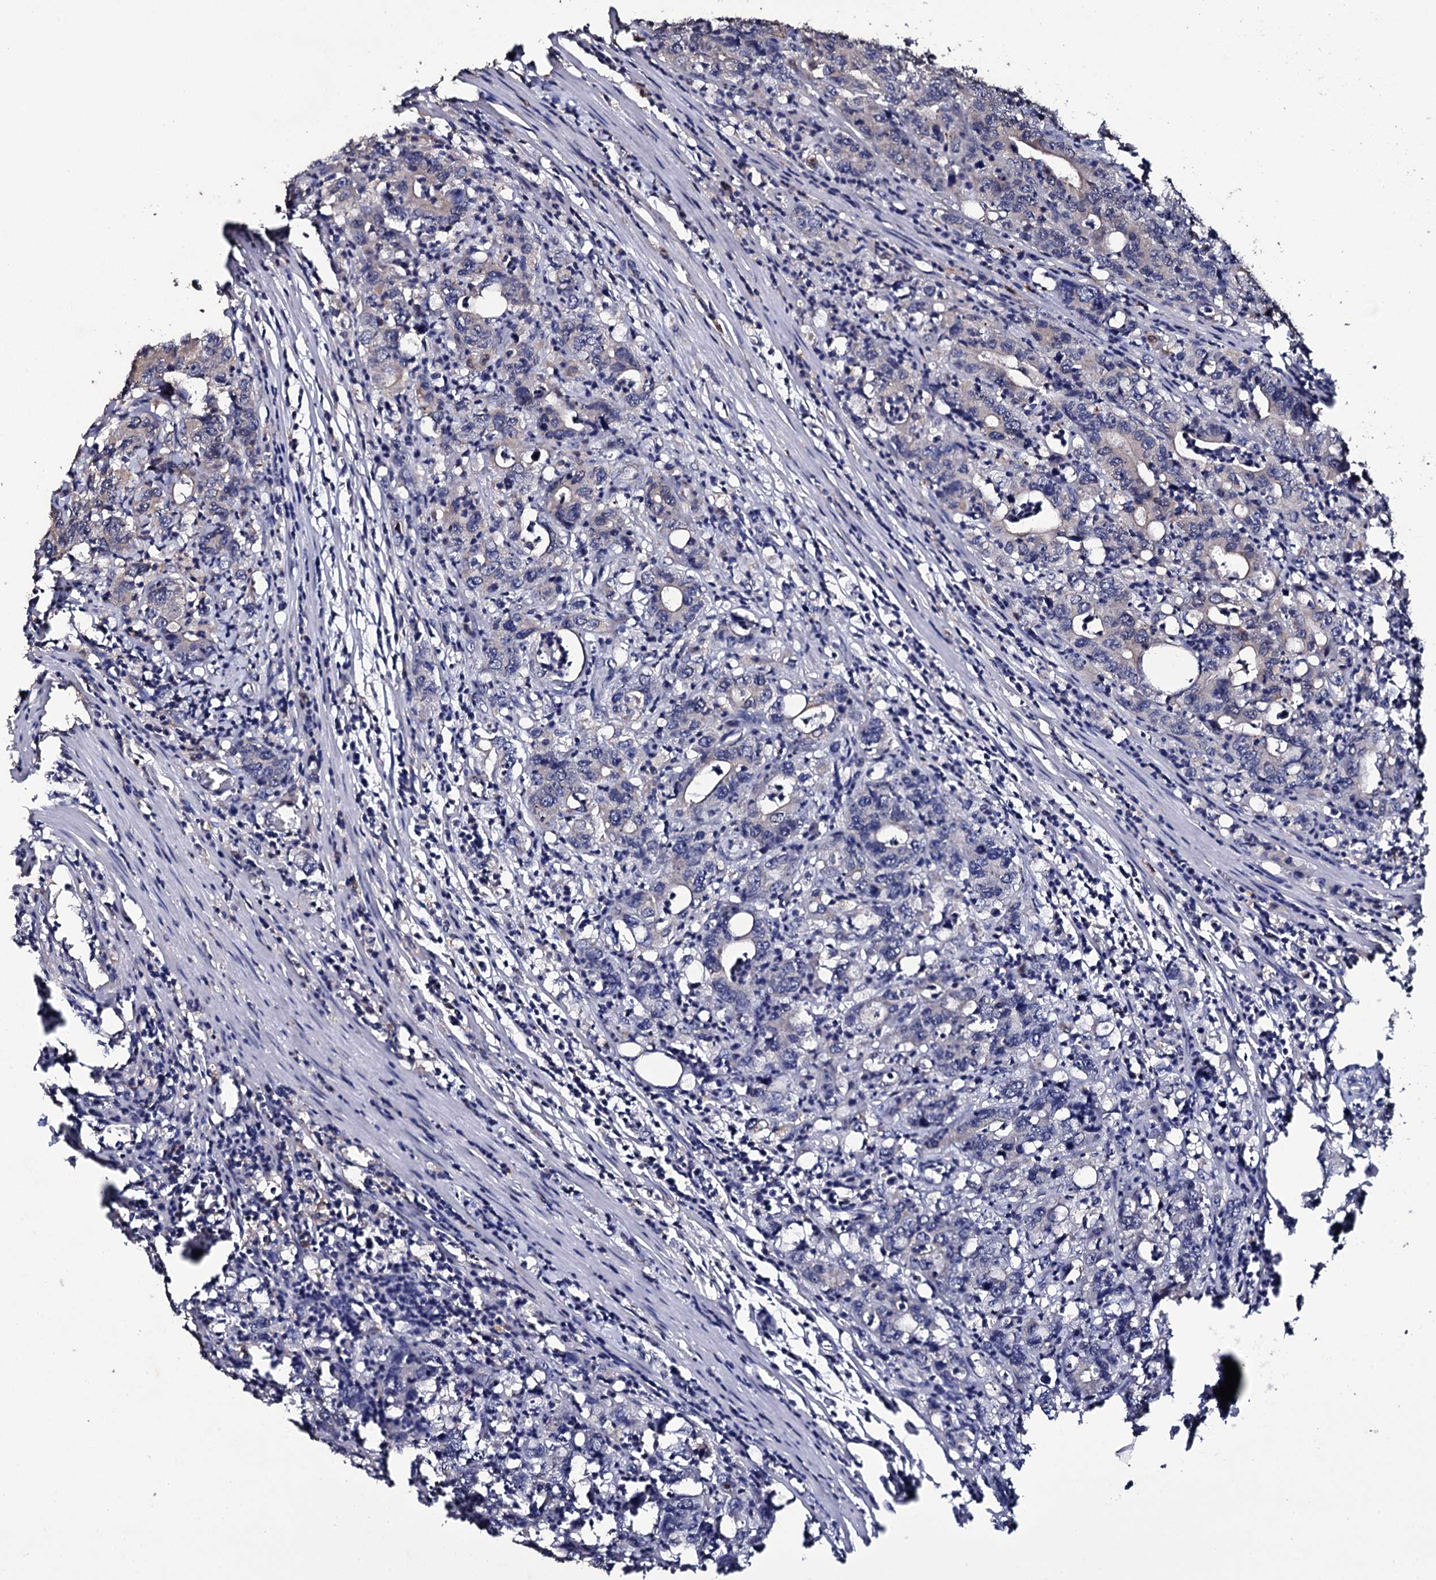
{"staining": {"intensity": "negative", "quantity": "none", "location": "none"}, "tissue": "colorectal cancer", "cell_type": "Tumor cells", "image_type": "cancer", "snomed": [{"axis": "morphology", "description": "Adenocarcinoma, NOS"}, {"axis": "topography", "description": "Colon"}], "caption": "DAB immunohistochemical staining of colorectal cancer (adenocarcinoma) displays no significant expression in tumor cells.", "gene": "CRYL1", "patient": {"sex": "female", "age": 75}}